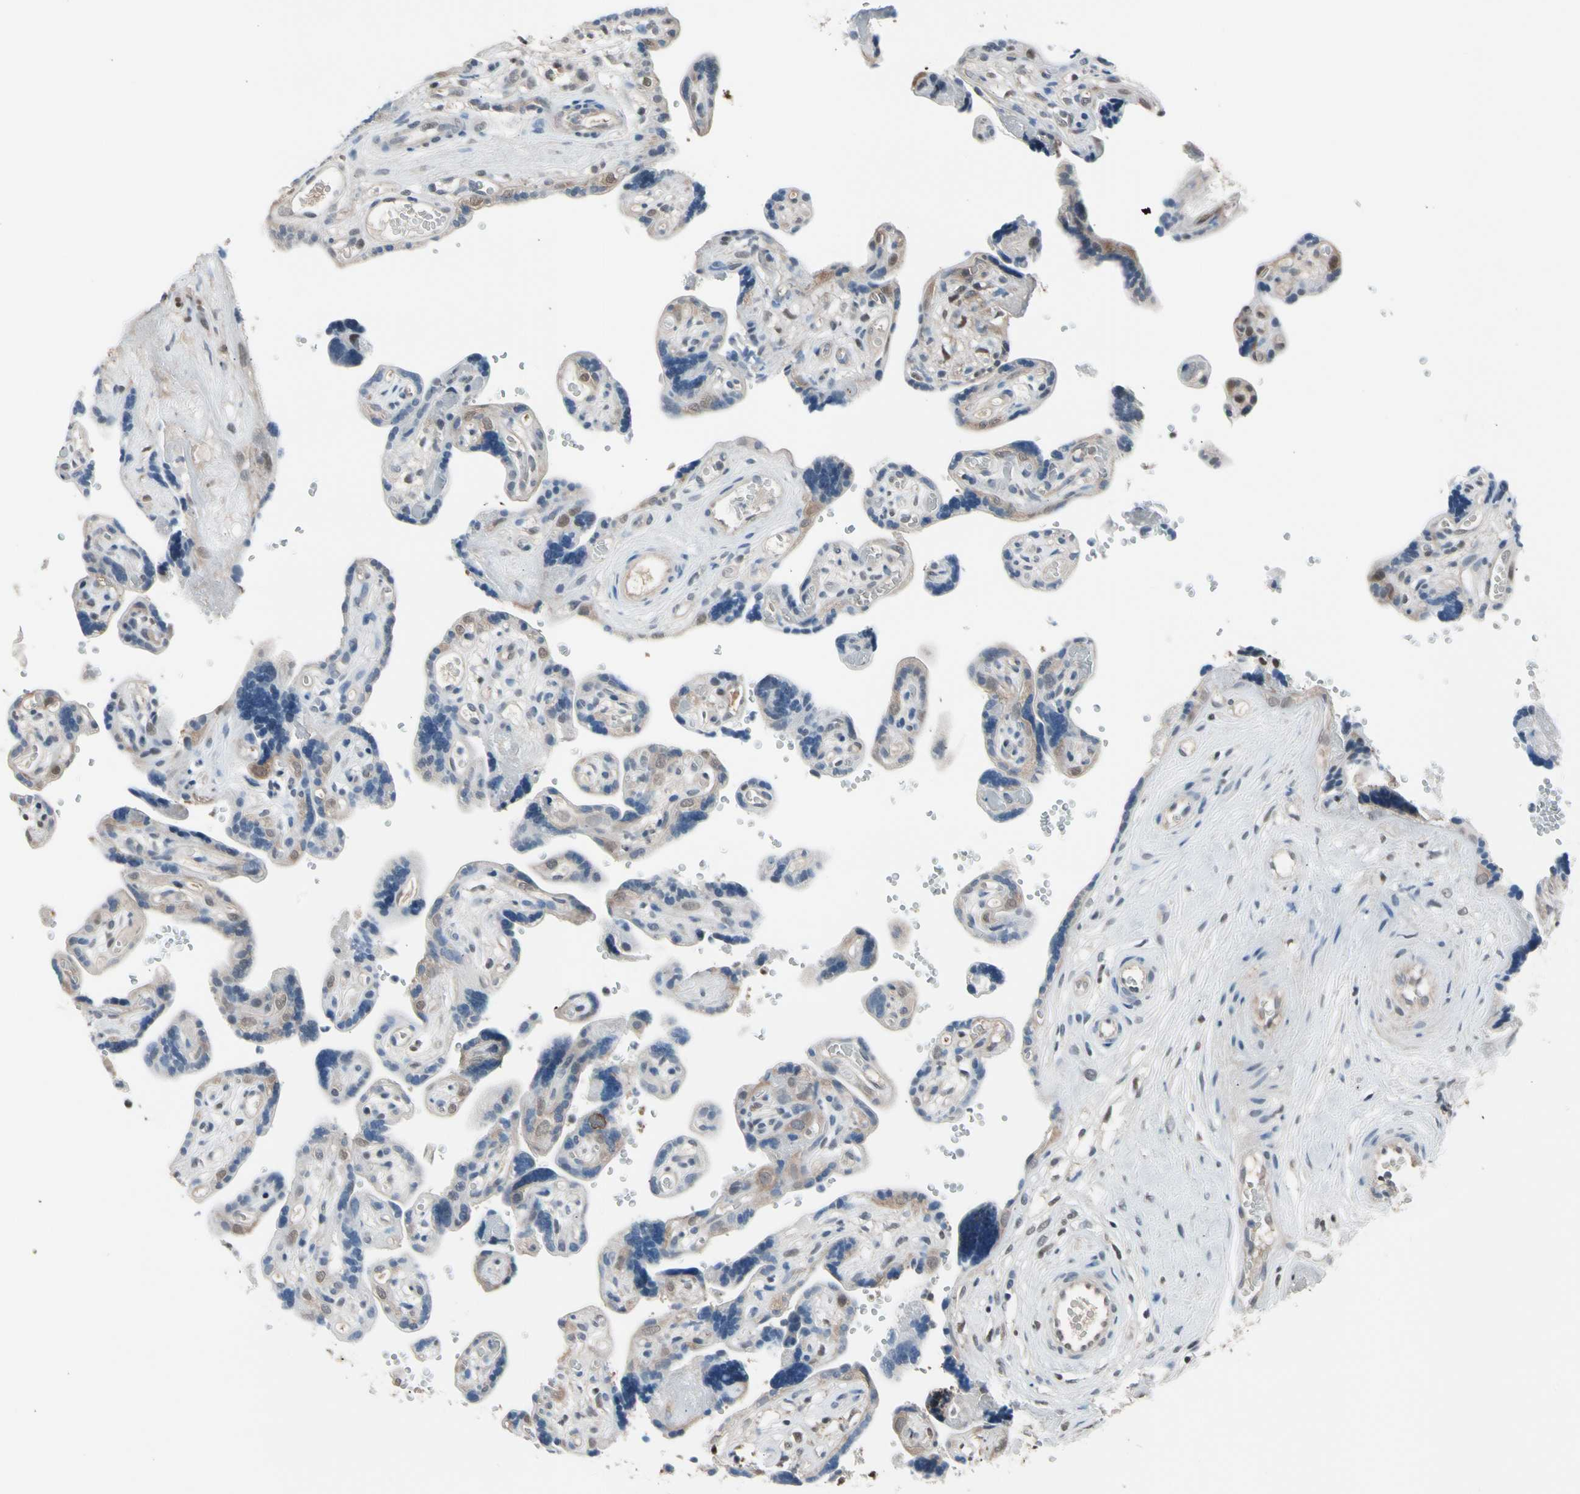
{"staining": {"intensity": "weak", "quantity": ">75%", "location": "cytoplasmic/membranous"}, "tissue": "placenta", "cell_type": "Decidual cells", "image_type": "normal", "snomed": [{"axis": "morphology", "description": "Normal tissue, NOS"}, {"axis": "topography", "description": "Placenta"}], "caption": "Approximately >75% of decidual cells in unremarkable placenta reveal weak cytoplasmic/membranous protein positivity as visualized by brown immunohistochemical staining.", "gene": "ENSG00000256646", "patient": {"sex": "female", "age": 30}}